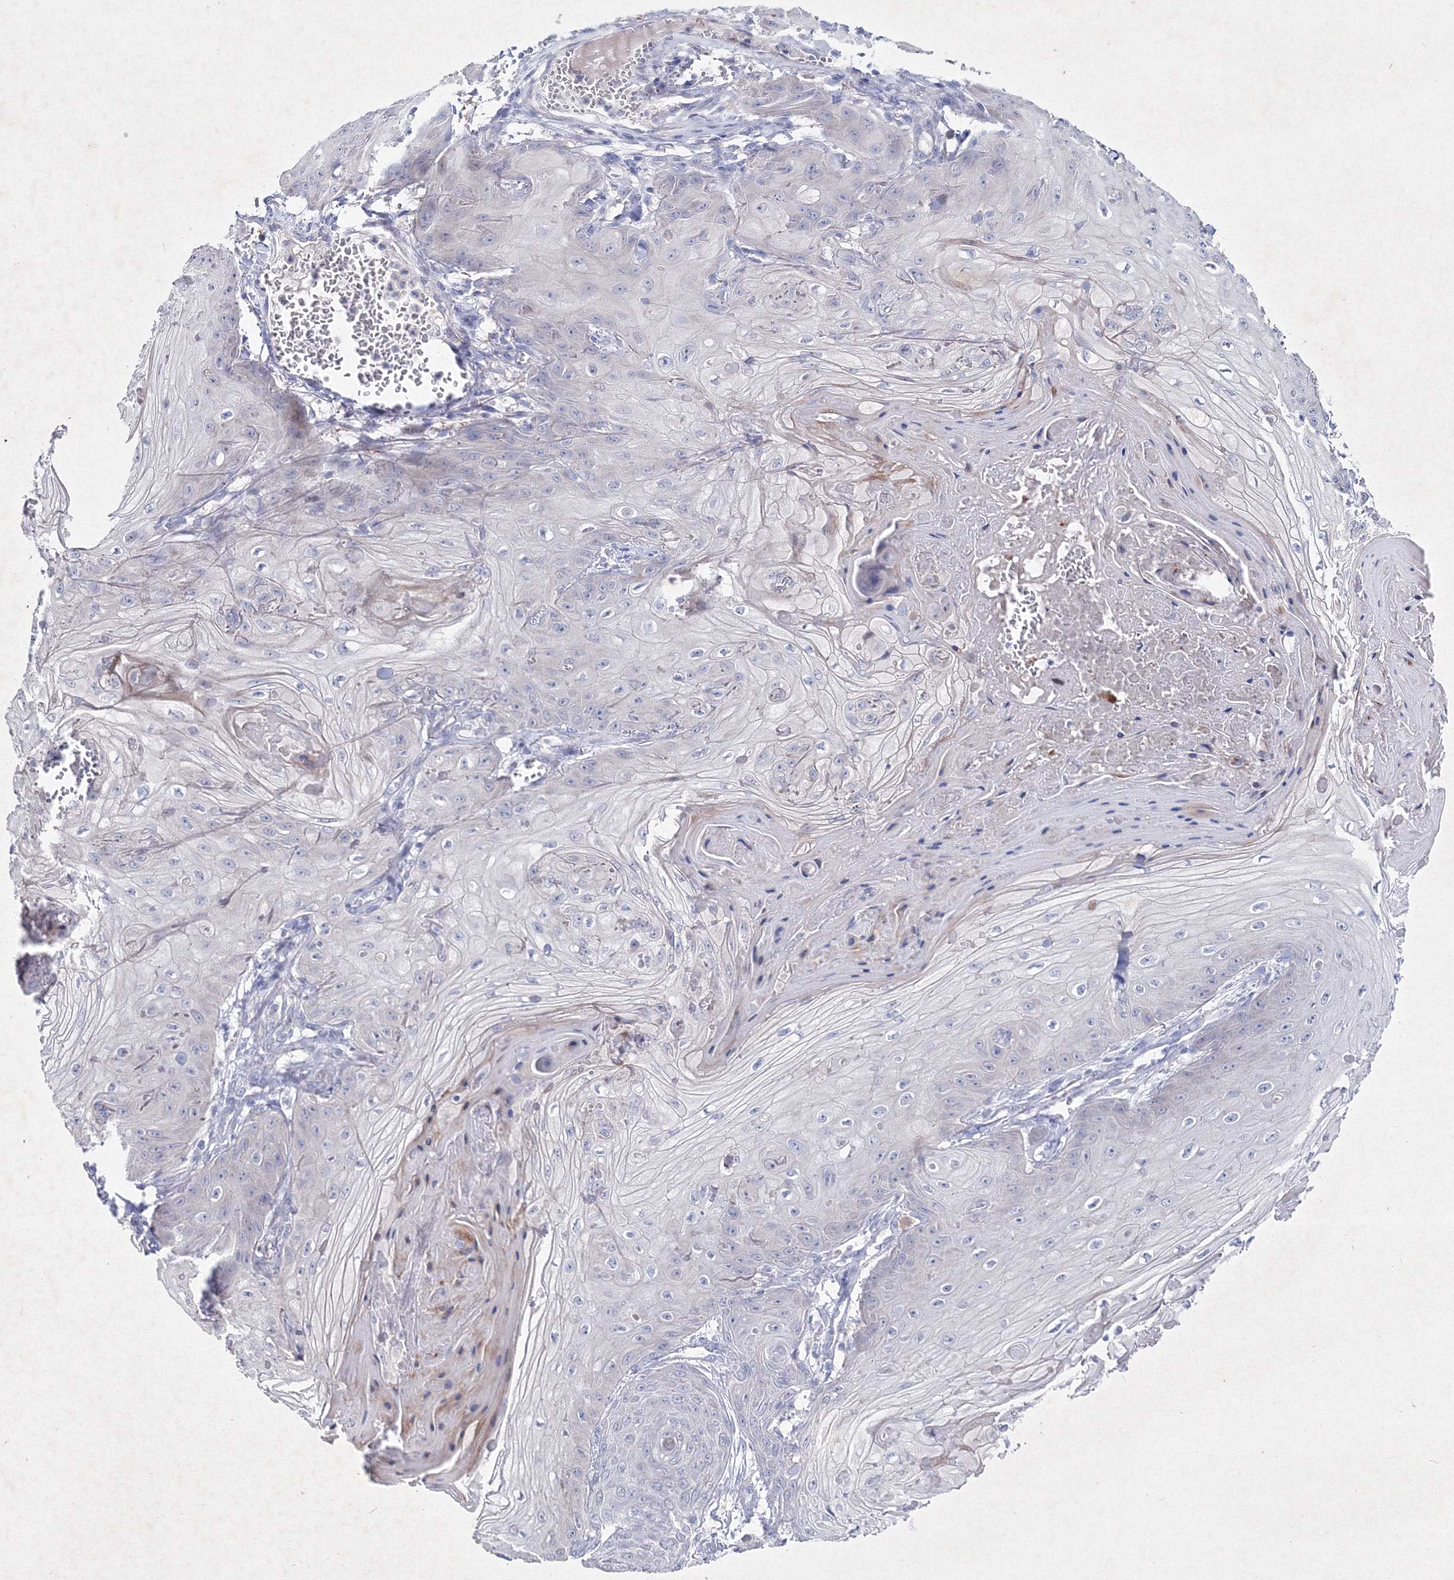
{"staining": {"intensity": "negative", "quantity": "none", "location": "none"}, "tissue": "skin cancer", "cell_type": "Tumor cells", "image_type": "cancer", "snomed": [{"axis": "morphology", "description": "Squamous cell carcinoma, NOS"}, {"axis": "topography", "description": "Skin"}], "caption": "The image shows no staining of tumor cells in skin squamous cell carcinoma.", "gene": "SMIM29", "patient": {"sex": "male", "age": 74}}